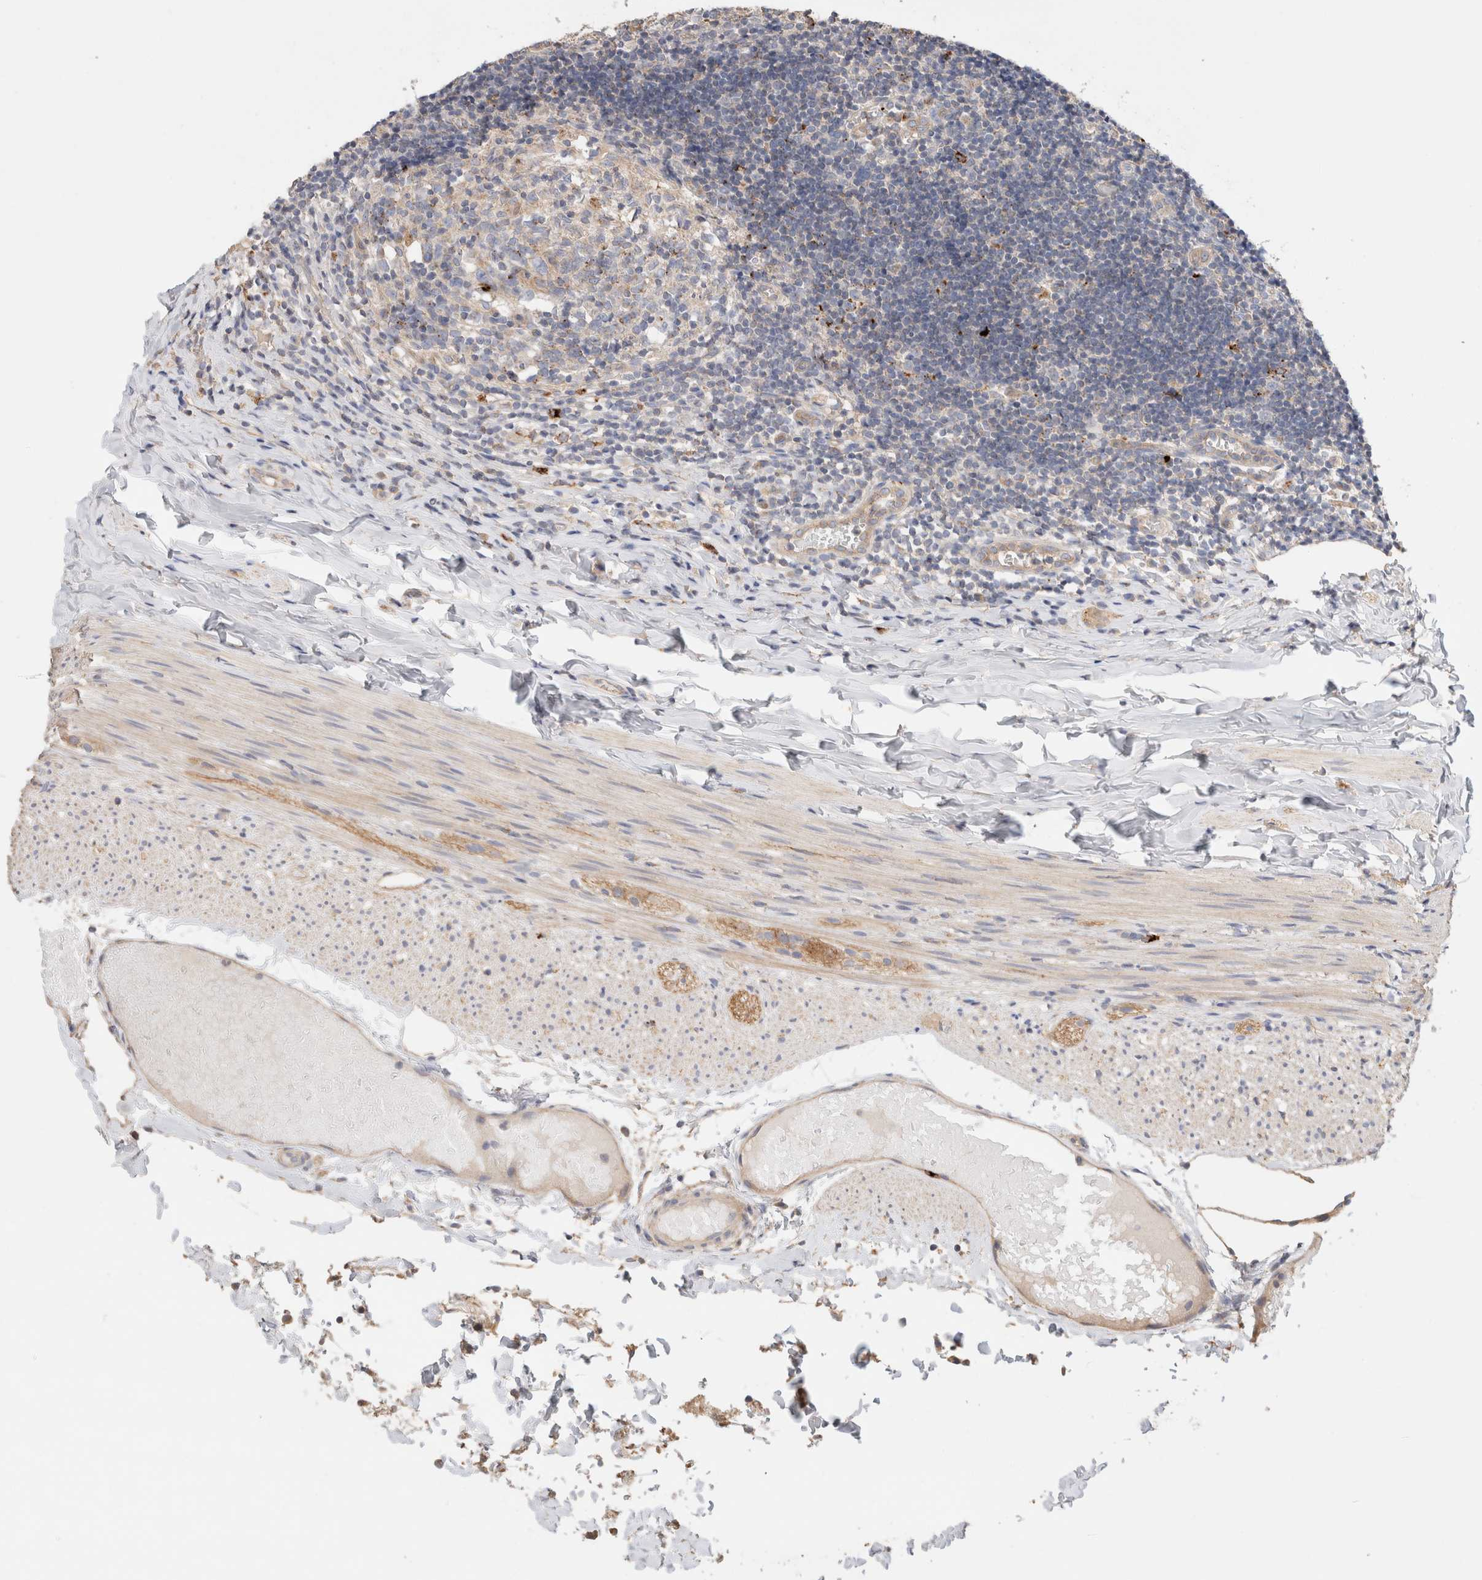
{"staining": {"intensity": "moderate", "quantity": ">75%", "location": "cytoplasmic/membranous"}, "tissue": "appendix", "cell_type": "Glandular cells", "image_type": "normal", "snomed": [{"axis": "morphology", "description": "Normal tissue, NOS"}, {"axis": "topography", "description": "Appendix"}], "caption": "Immunohistochemistry (IHC) micrograph of normal appendix: appendix stained using immunohistochemistry reveals medium levels of moderate protein expression localized specifically in the cytoplasmic/membranous of glandular cells, appearing as a cytoplasmic/membranous brown color.", "gene": "B3GNTL1", "patient": {"sex": "male", "age": 8}}